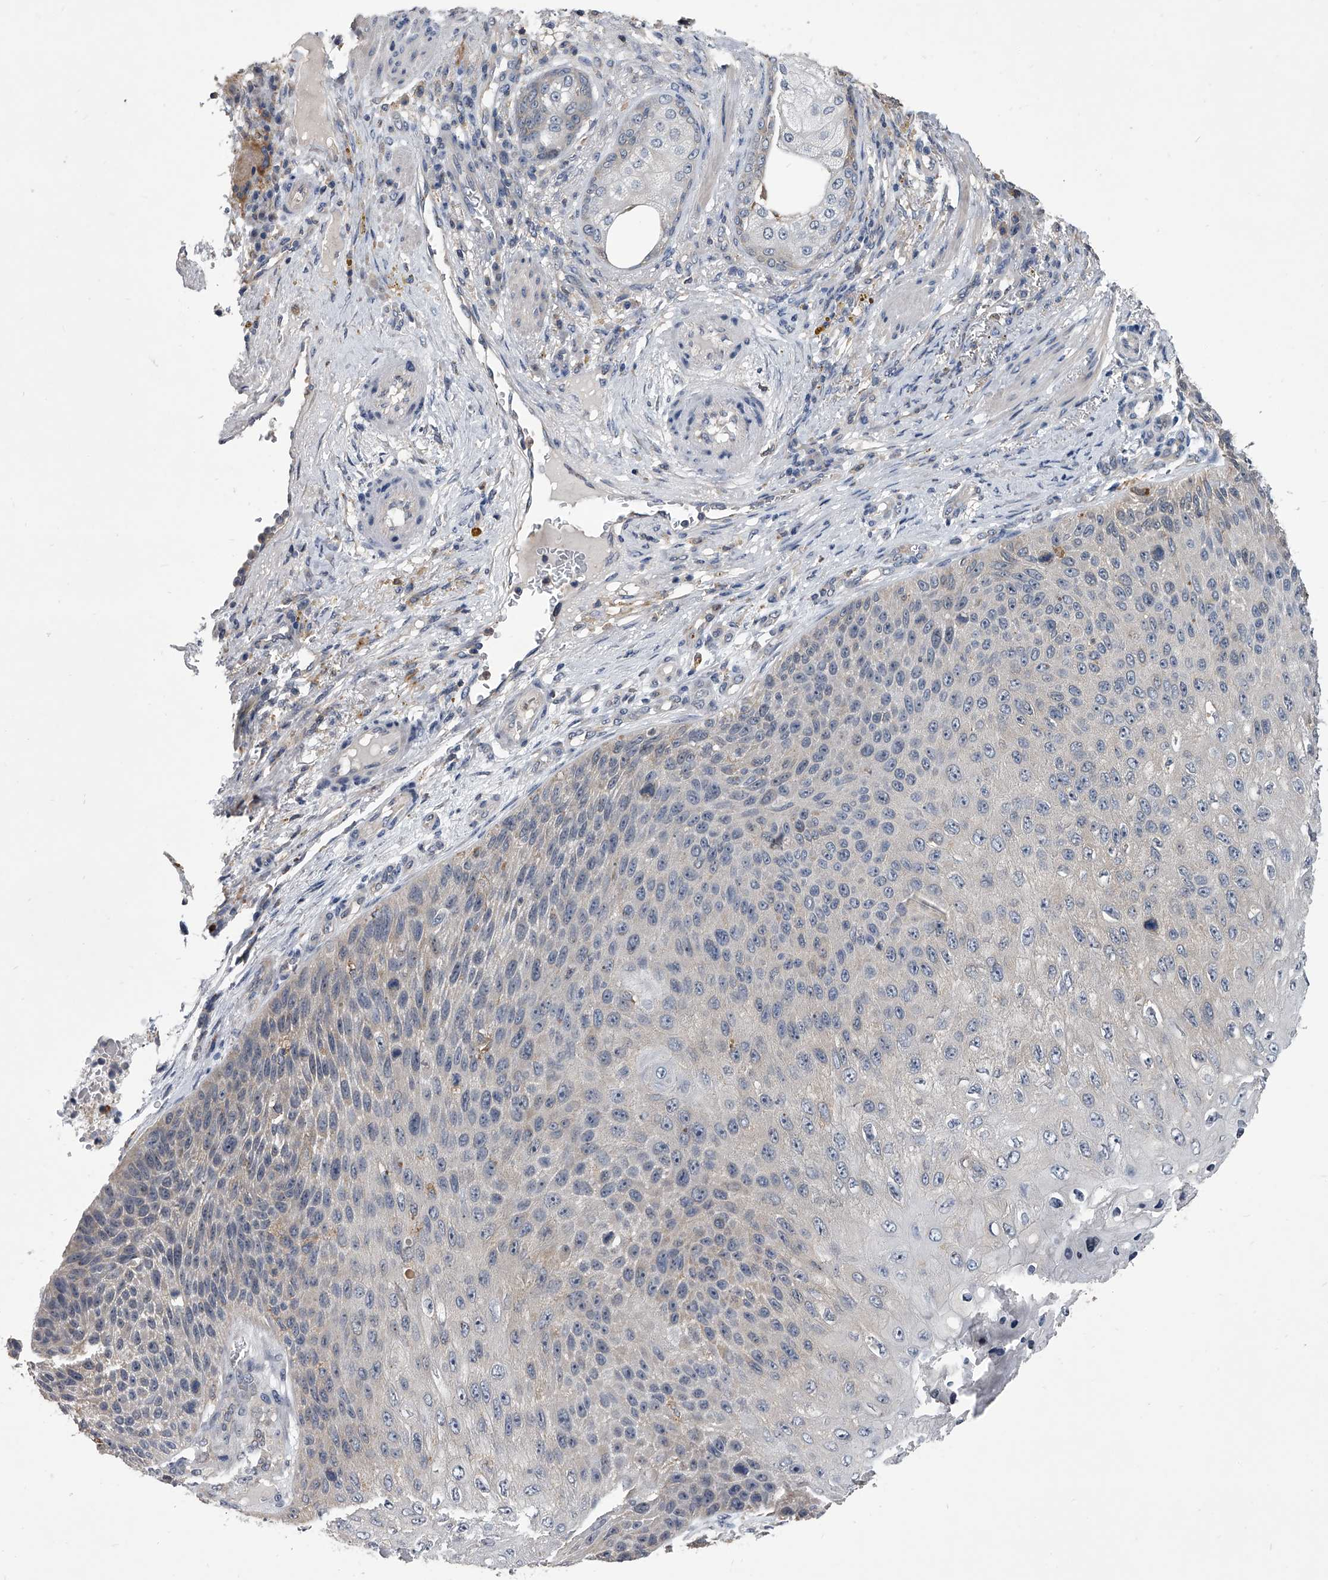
{"staining": {"intensity": "negative", "quantity": "none", "location": "none"}, "tissue": "skin cancer", "cell_type": "Tumor cells", "image_type": "cancer", "snomed": [{"axis": "morphology", "description": "Squamous cell carcinoma, NOS"}, {"axis": "topography", "description": "Skin"}], "caption": "The histopathology image exhibits no staining of tumor cells in squamous cell carcinoma (skin).", "gene": "MAP4K3", "patient": {"sex": "female", "age": 88}}